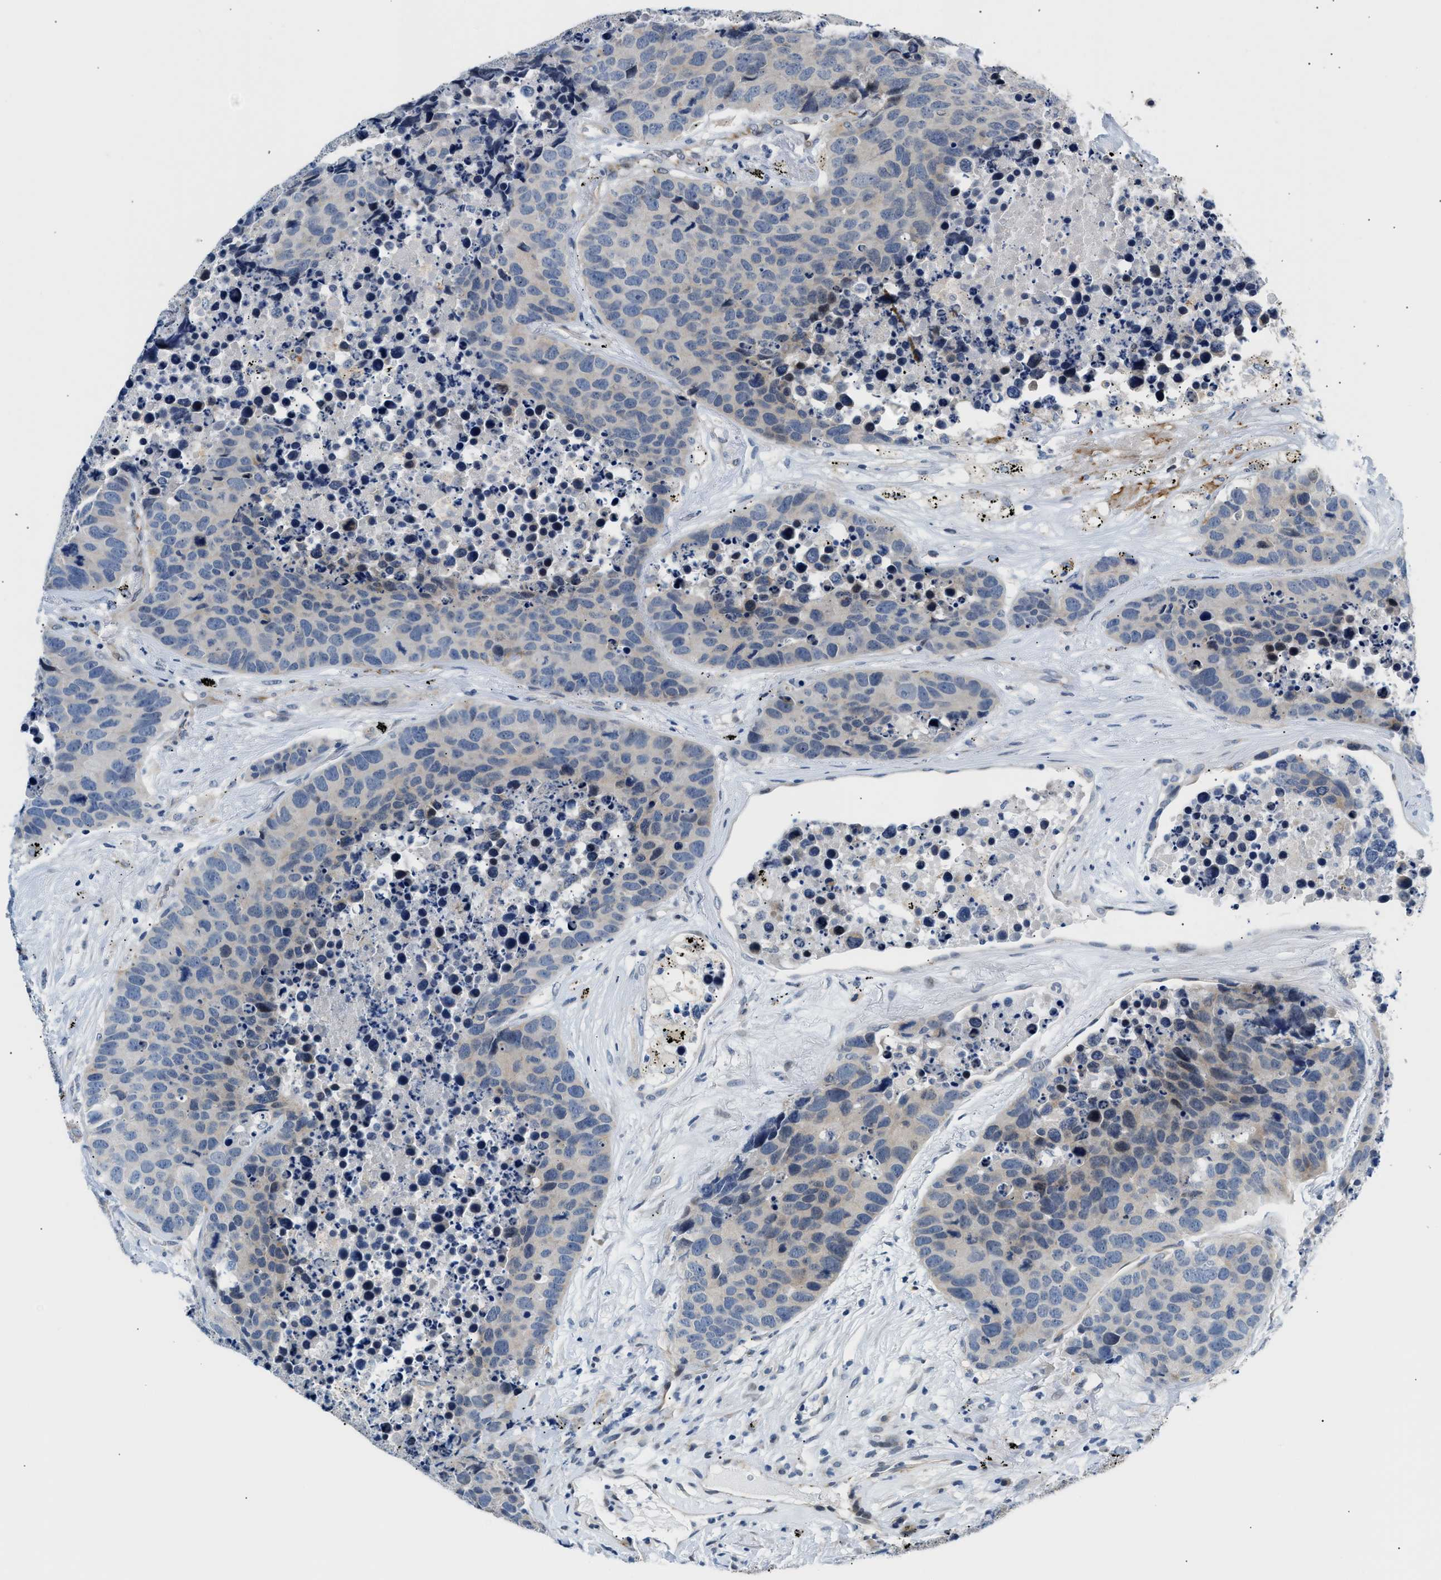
{"staining": {"intensity": "negative", "quantity": "none", "location": "none"}, "tissue": "carcinoid", "cell_type": "Tumor cells", "image_type": "cancer", "snomed": [{"axis": "morphology", "description": "Carcinoid, malignant, NOS"}, {"axis": "topography", "description": "Lung"}], "caption": "An image of carcinoid stained for a protein shows no brown staining in tumor cells.", "gene": "PPM1H", "patient": {"sex": "male", "age": 60}}